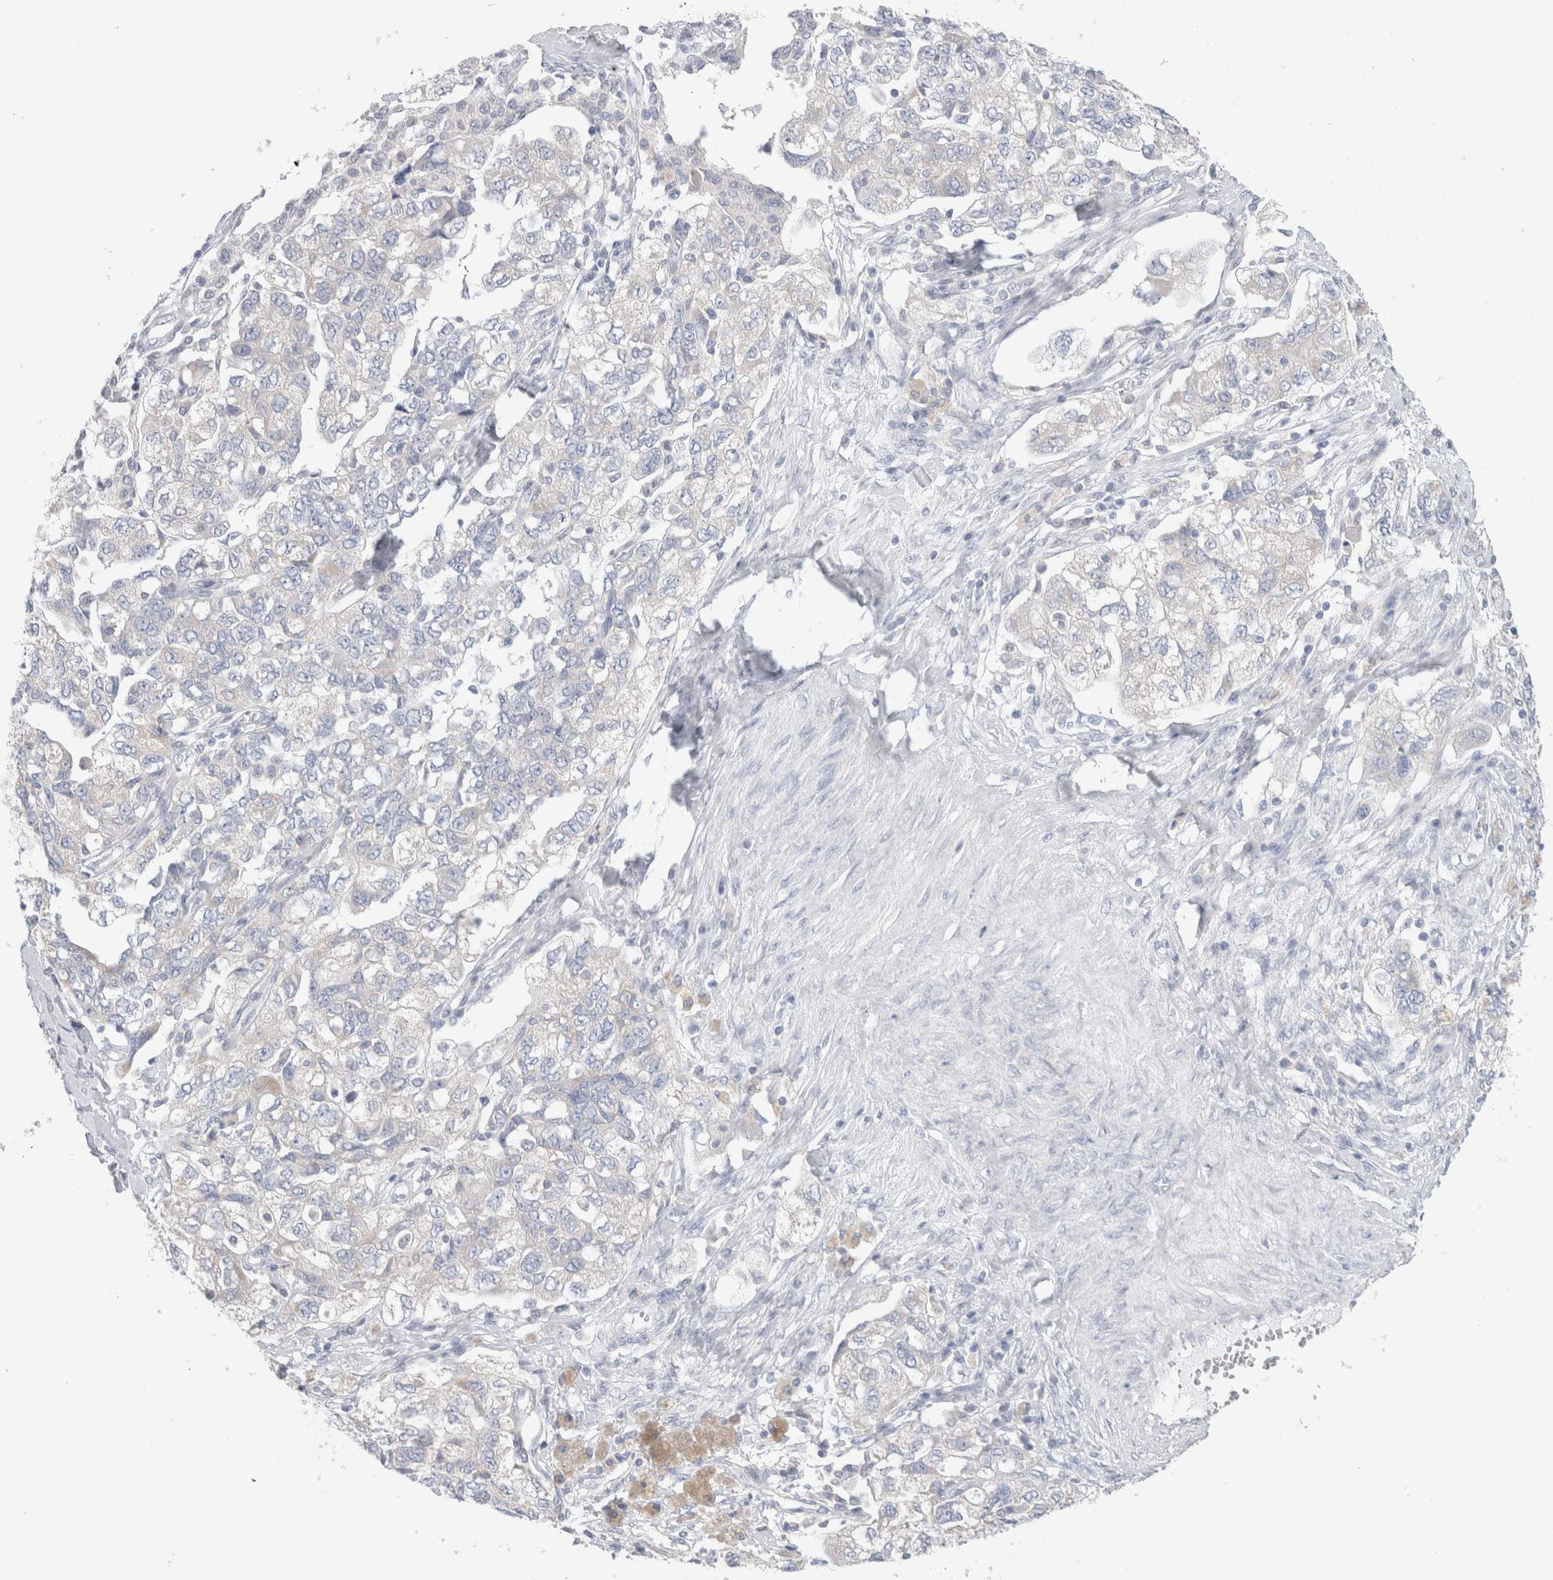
{"staining": {"intensity": "negative", "quantity": "none", "location": "none"}, "tissue": "ovarian cancer", "cell_type": "Tumor cells", "image_type": "cancer", "snomed": [{"axis": "morphology", "description": "Carcinoma, NOS"}, {"axis": "morphology", "description": "Cystadenocarcinoma, serous, NOS"}, {"axis": "topography", "description": "Ovary"}], "caption": "A photomicrograph of ovarian cancer stained for a protein reveals no brown staining in tumor cells. (DAB immunohistochemistry with hematoxylin counter stain).", "gene": "NDOR1", "patient": {"sex": "female", "age": 69}}